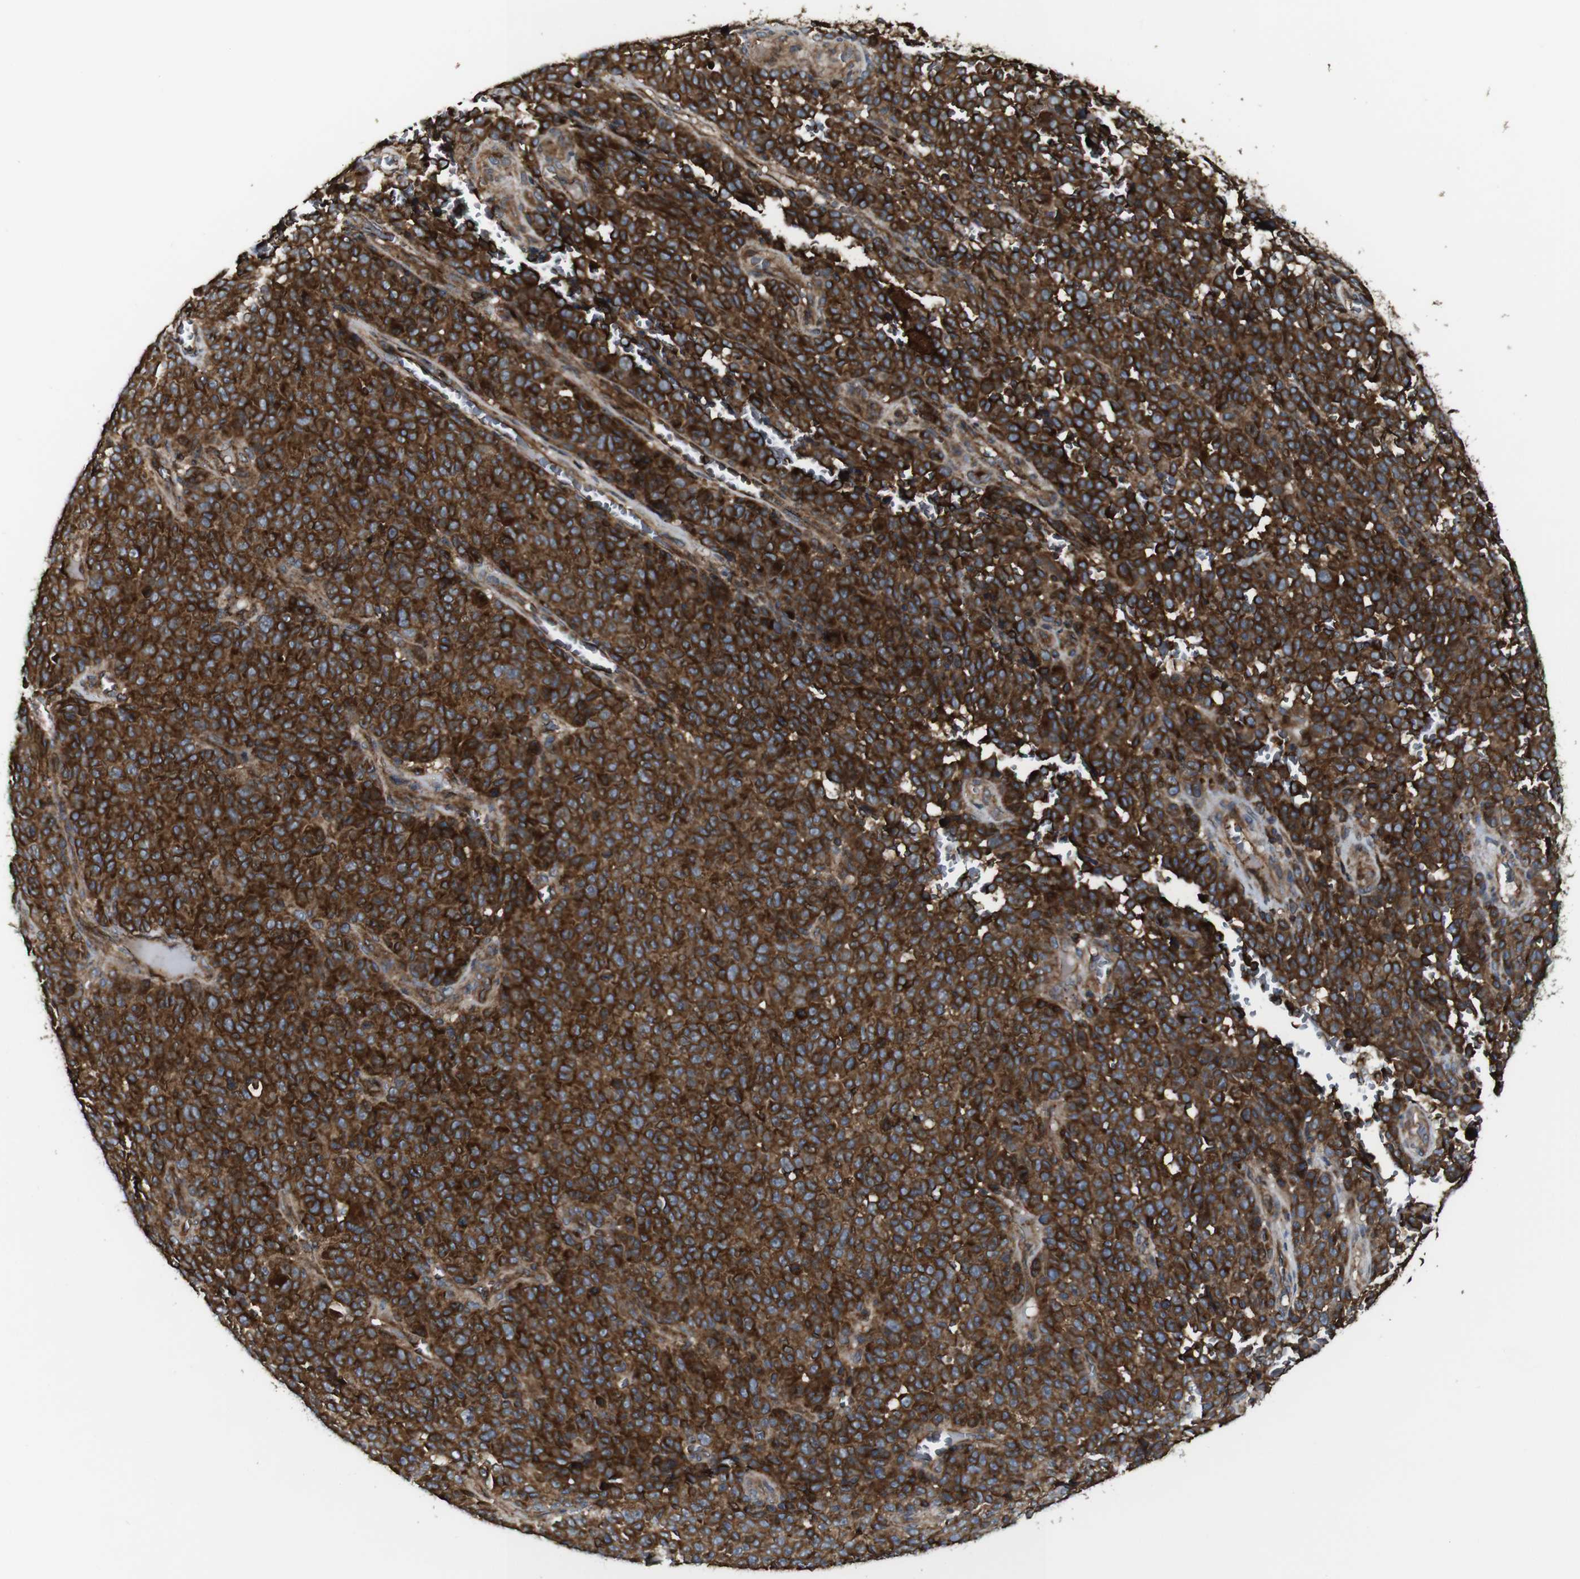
{"staining": {"intensity": "strong", "quantity": ">75%", "location": "cytoplasmic/membranous"}, "tissue": "melanoma", "cell_type": "Tumor cells", "image_type": "cancer", "snomed": [{"axis": "morphology", "description": "Malignant melanoma, NOS"}, {"axis": "topography", "description": "Skin"}], "caption": "A brown stain shows strong cytoplasmic/membranous expression of a protein in human malignant melanoma tumor cells. The staining was performed using DAB (3,3'-diaminobenzidine) to visualize the protein expression in brown, while the nuclei were stained in blue with hematoxylin (Magnification: 20x).", "gene": "TNIK", "patient": {"sex": "female", "age": 82}}